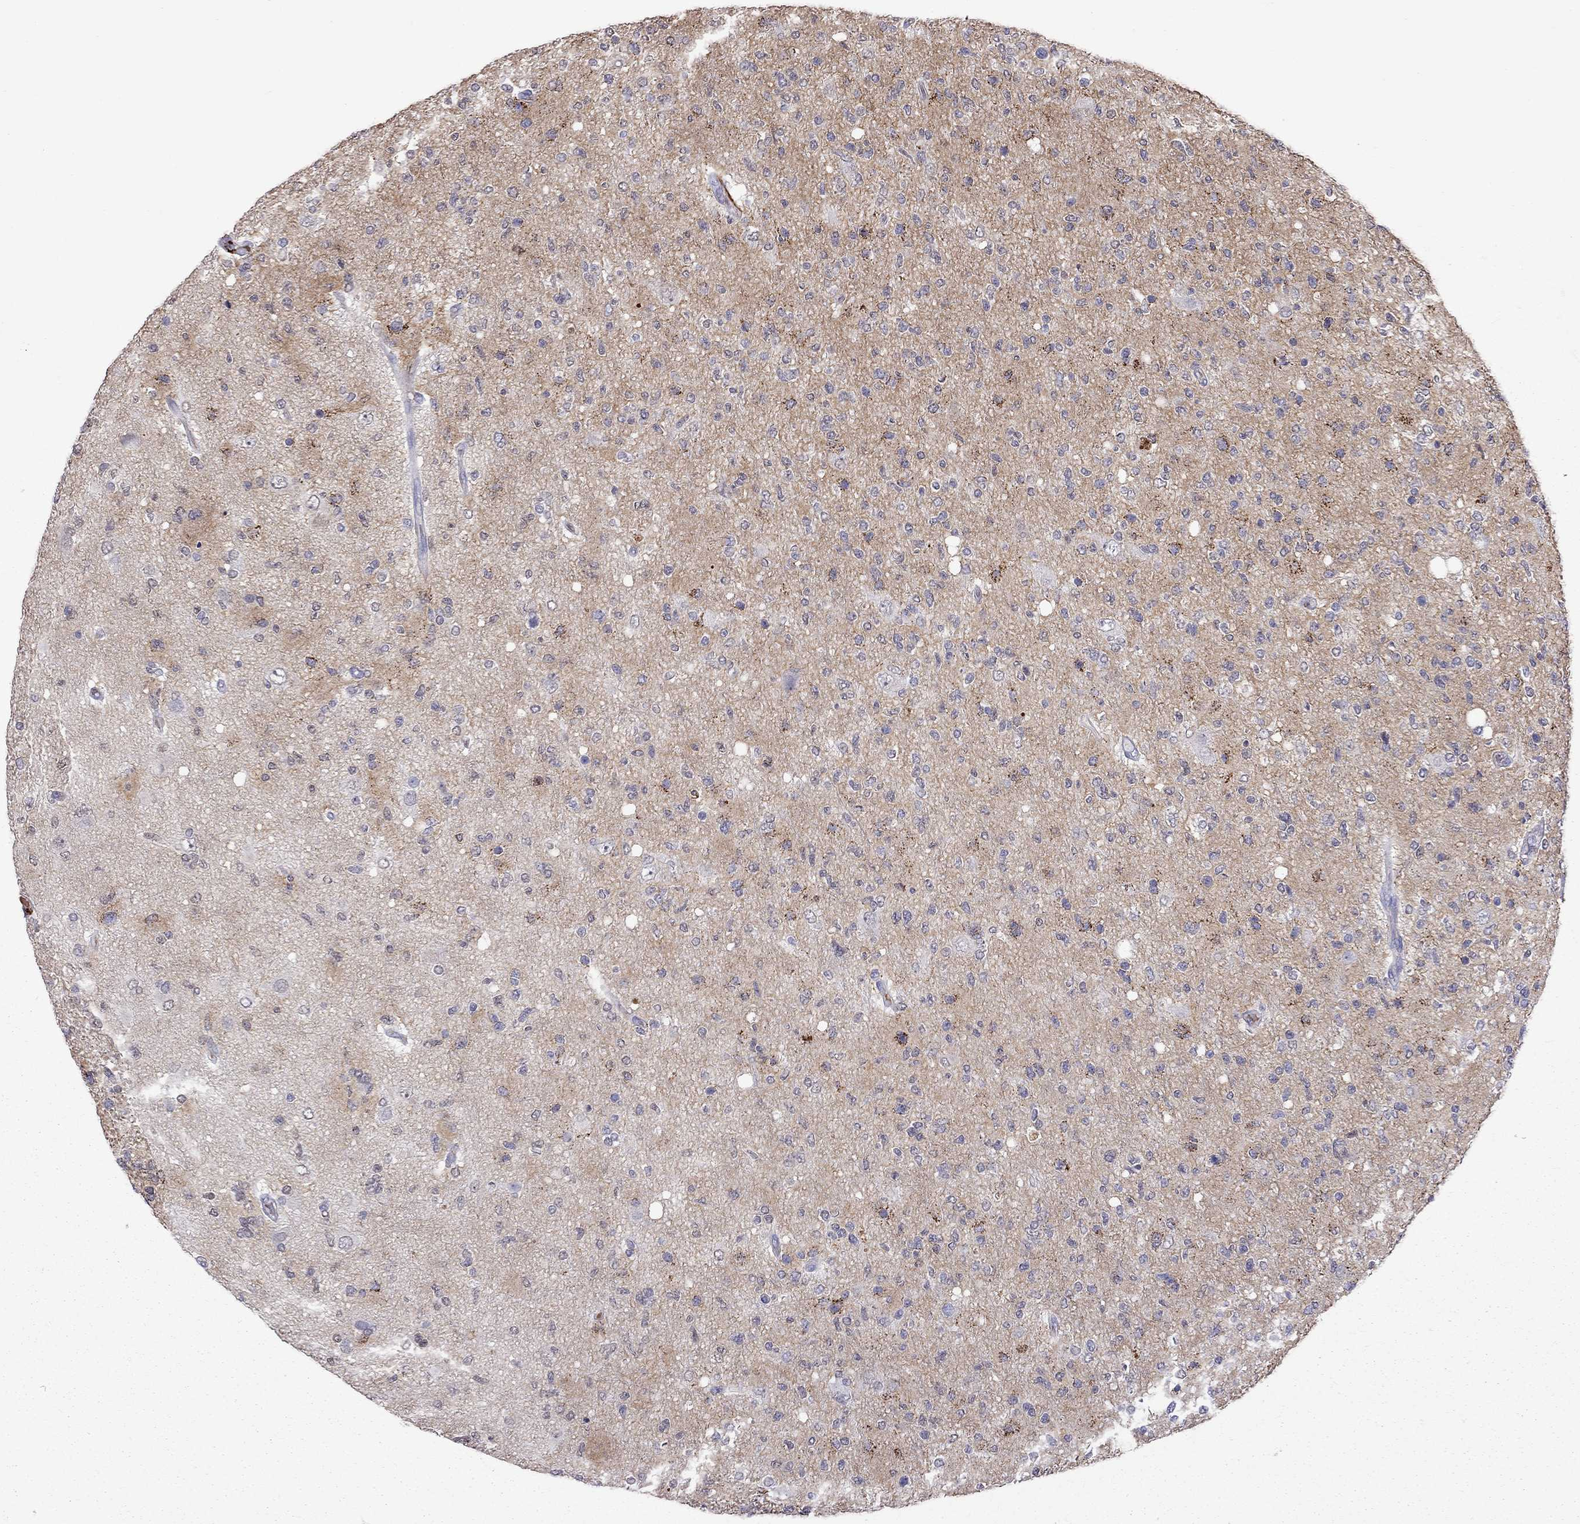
{"staining": {"intensity": "negative", "quantity": "none", "location": "none"}, "tissue": "glioma", "cell_type": "Tumor cells", "image_type": "cancer", "snomed": [{"axis": "morphology", "description": "Glioma, malignant, High grade"}, {"axis": "topography", "description": "Cerebral cortex"}], "caption": "An image of glioma stained for a protein reveals no brown staining in tumor cells. Brightfield microscopy of immunohistochemistry stained with DAB (brown) and hematoxylin (blue), captured at high magnification.", "gene": "SERPINA3", "patient": {"sex": "male", "age": 70}}